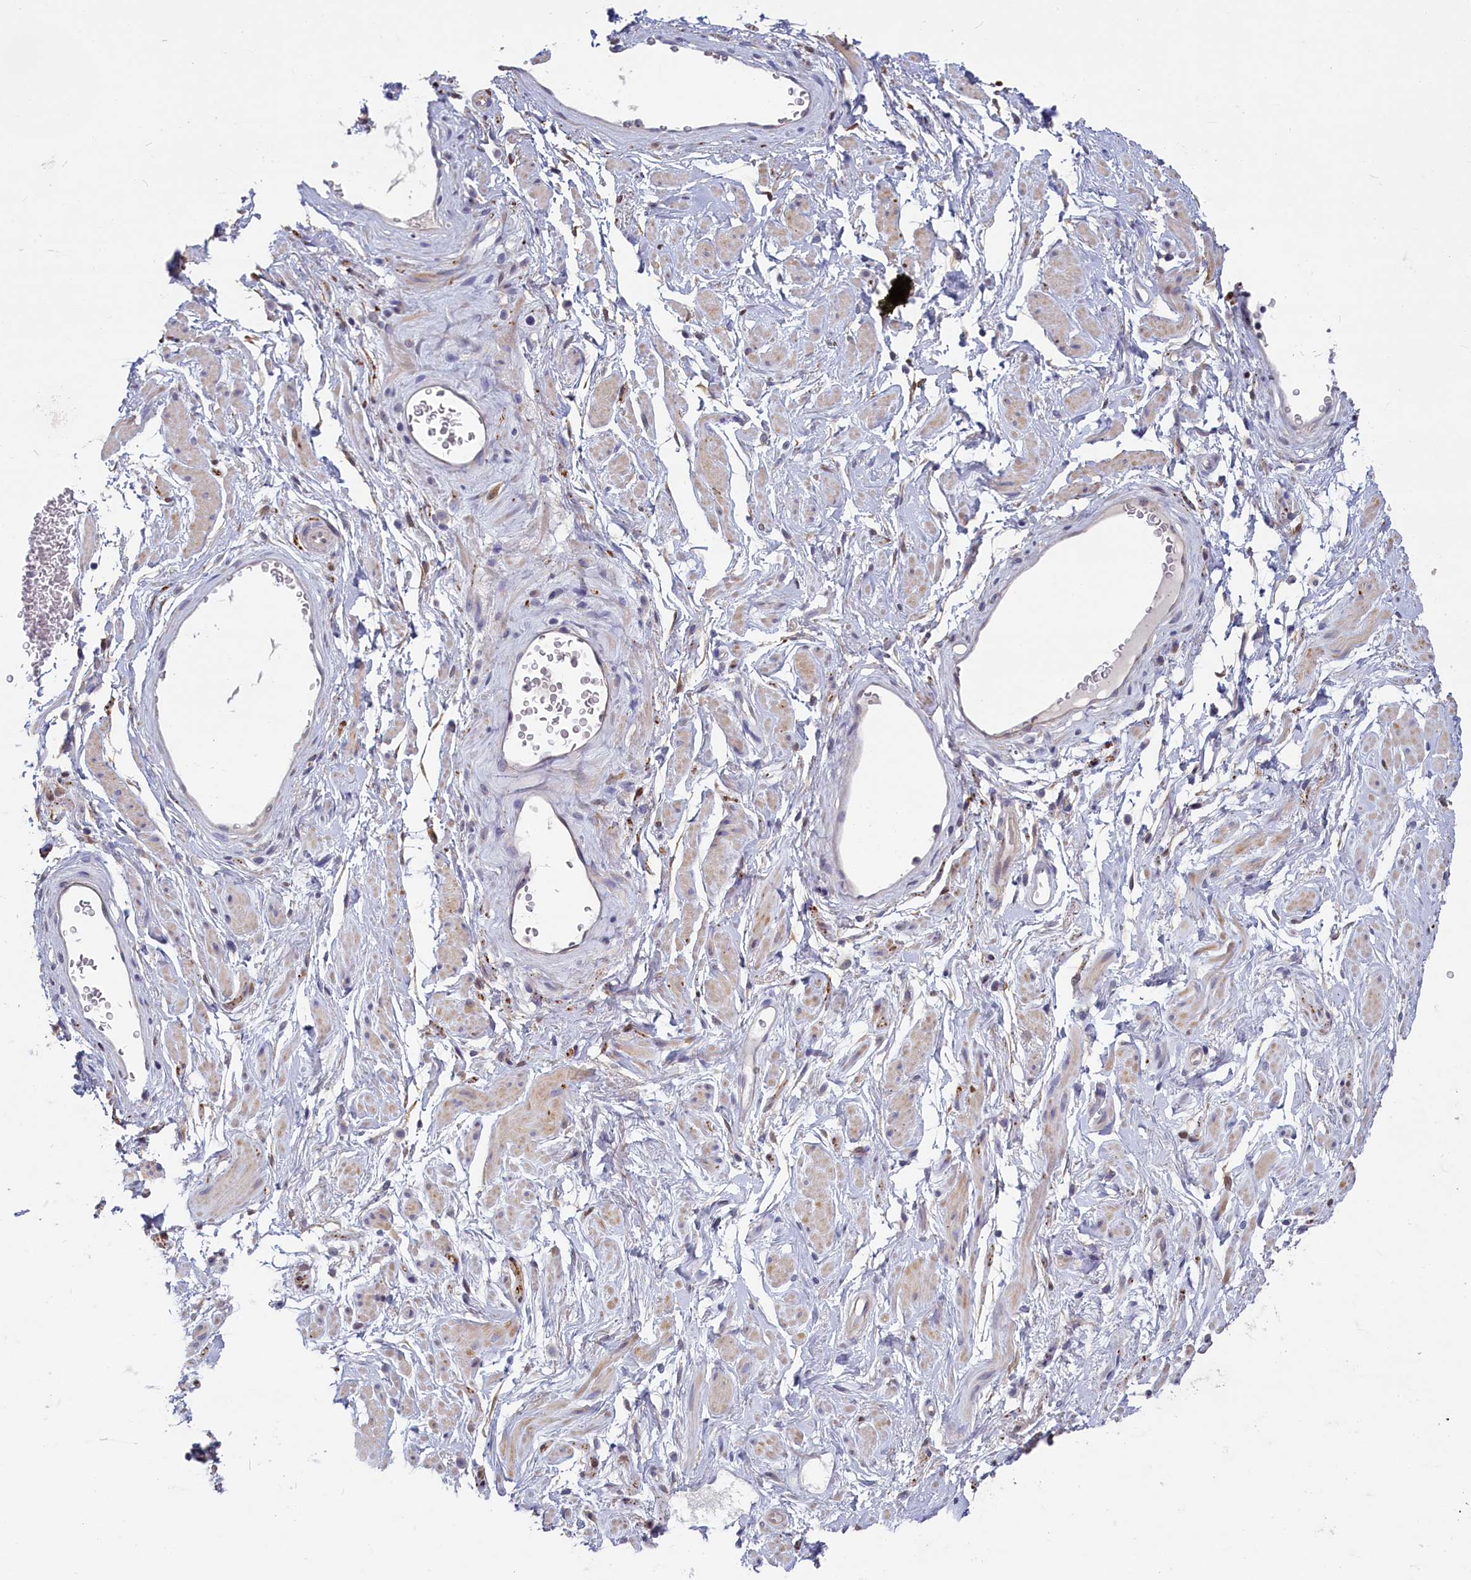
{"staining": {"intensity": "negative", "quantity": "none", "location": "none"}, "tissue": "adipose tissue", "cell_type": "Adipocytes", "image_type": "normal", "snomed": [{"axis": "morphology", "description": "Normal tissue, NOS"}, {"axis": "morphology", "description": "Adenocarcinoma, NOS"}, {"axis": "topography", "description": "Rectum"}, {"axis": "topography", "description": "Vagina"}, {"axis": "topography", "description": "Peripheral nerve tissue"}], "caption": "Adipose tissue was stained to show a protein in brown. There is no significant expression in adipocytes. Nuclei are stained in blue.", "gene": "UCHL3", "patient": {"sex": "female", "age": 71}}